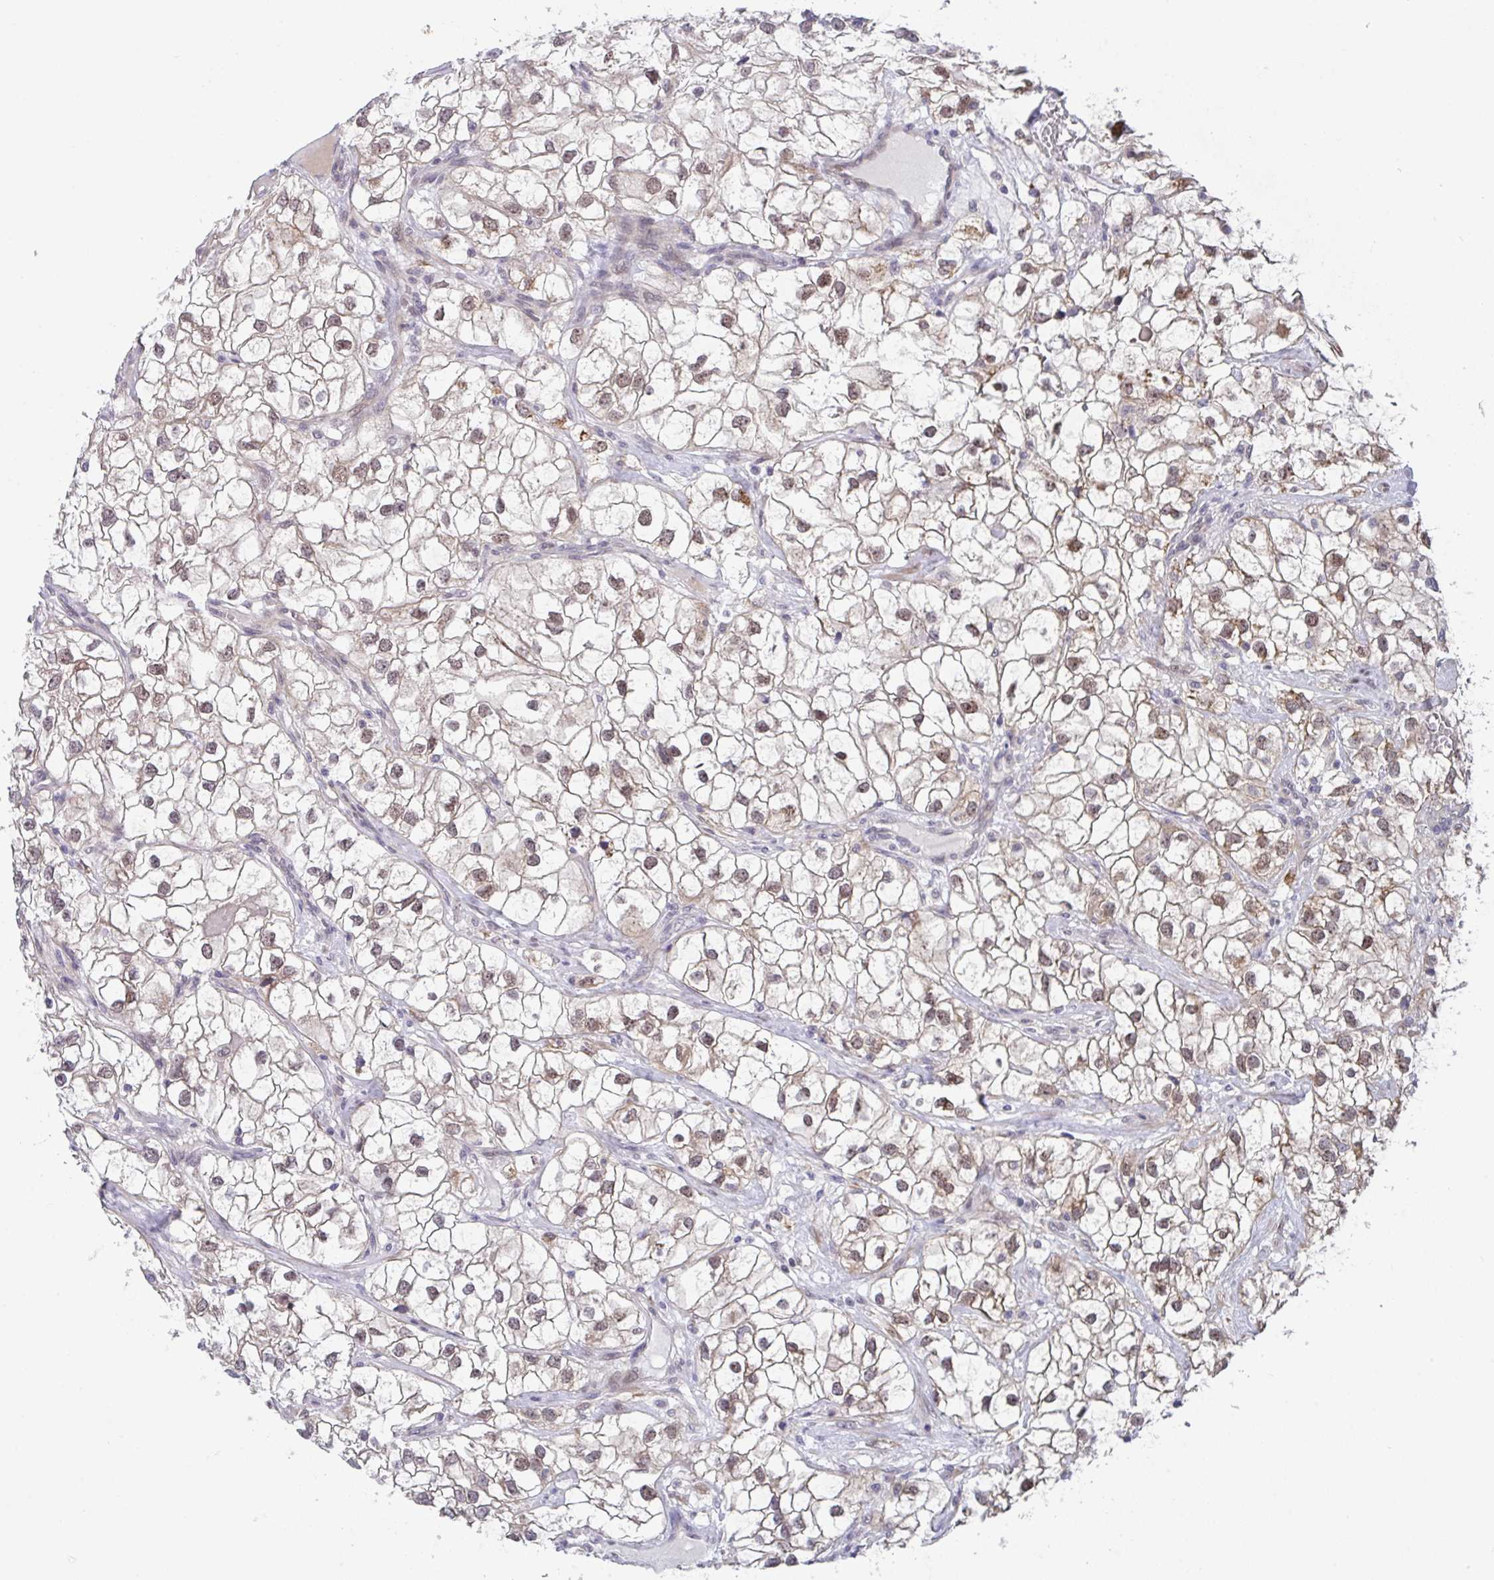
{"staining": {"intensity": "moderate", "quantity": ">75%", "location": "cytoplasmic/membranous,nuclear"}, "tissue": "renal cancer", "cell_type": "Tumor cells", "image_type": "cancer", "snomed": [{"axis": "morphology", "description": "Adenocarcinoma, NOS"}, {"axis": "topography", "description": "Kidney"}], "caption": "Immunohistochemistry (DAB (3,3'-diaminobenzidine)) staining of renal cancer (adenocarcinoma) displays moderate cytoplasmic/membranous and nuclear protein expression in about >75% of tumor cells. Immunohistochemistry (ihc) stains the protein of interest in brown and the nuclei are stained blue.", "gene": "RBM18", "patient": {"sex": "male", "age": 59}}